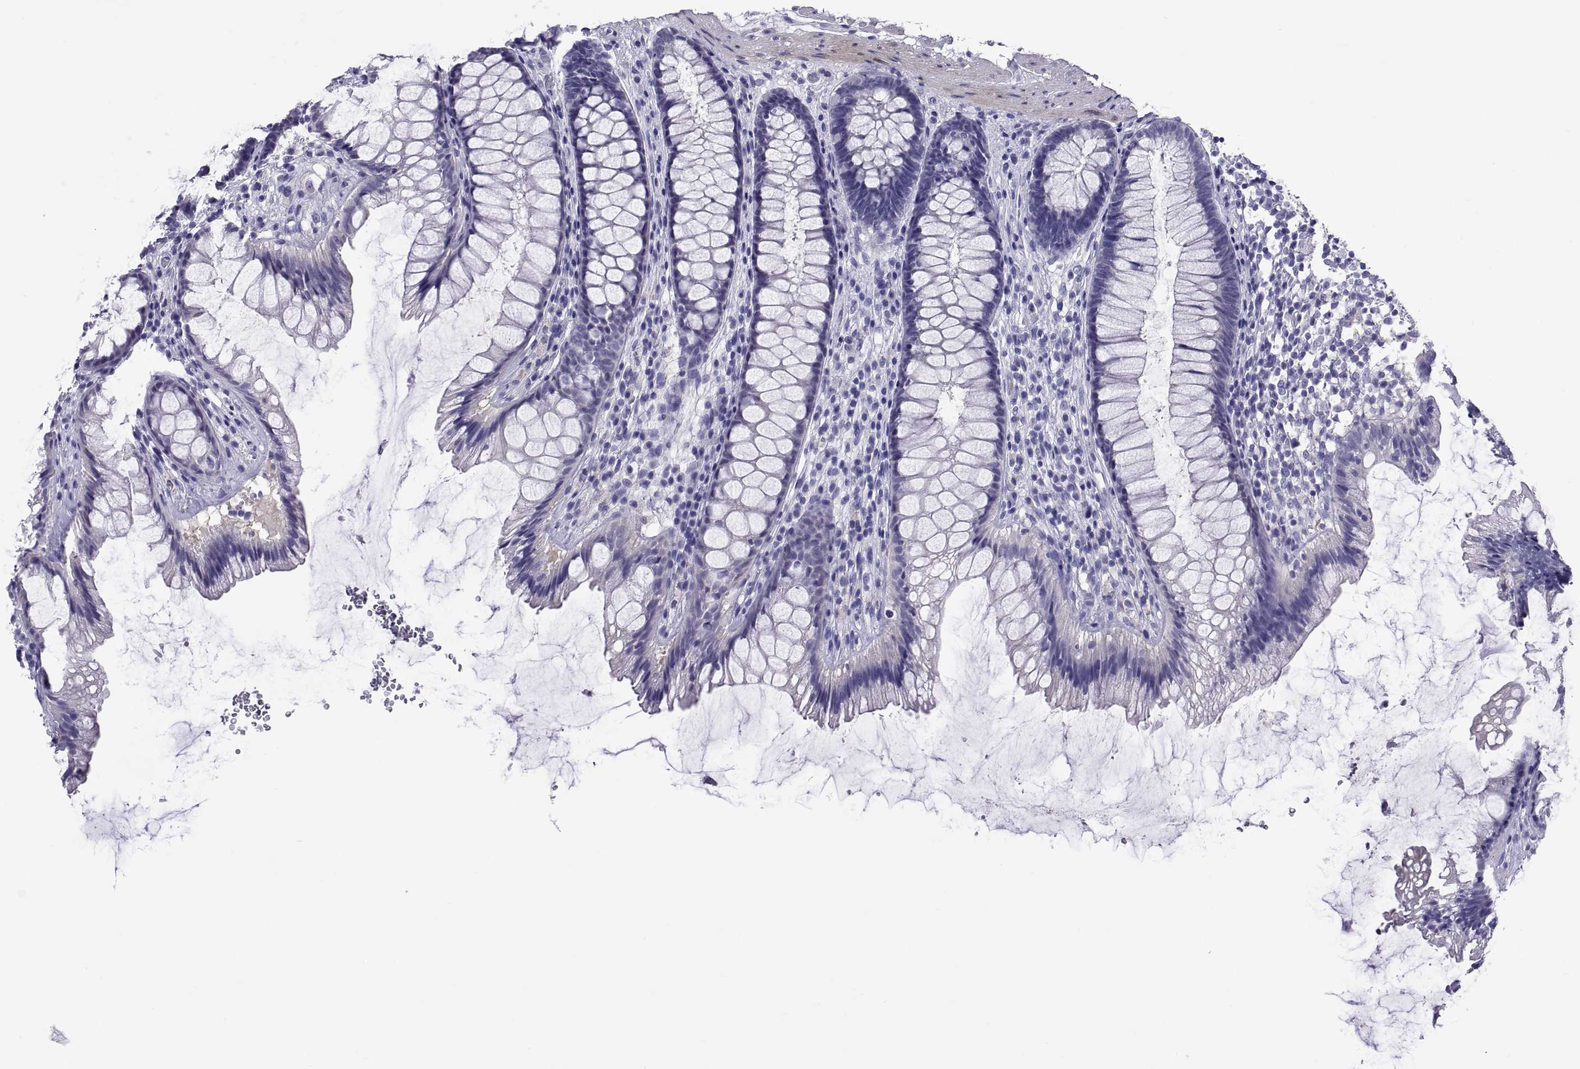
{"staining": {"intensity": "negative", "quantity": "none", "location": "none"}, "tissue": "rectum", "cell_type": "Glandular cells", "image_type": "normal", "snomed": [{"axis": "morphology", "description": "Normal tissue, NOS"}, {"axis": "topography", "description": "Rectum"}], "caption": "This is an immunohistochemistry micrograph of unremarkable human rectum. There is no expression in glandular cells.", "gene": "BSPH1", "patient": {"sex": "male", "age": 72}}